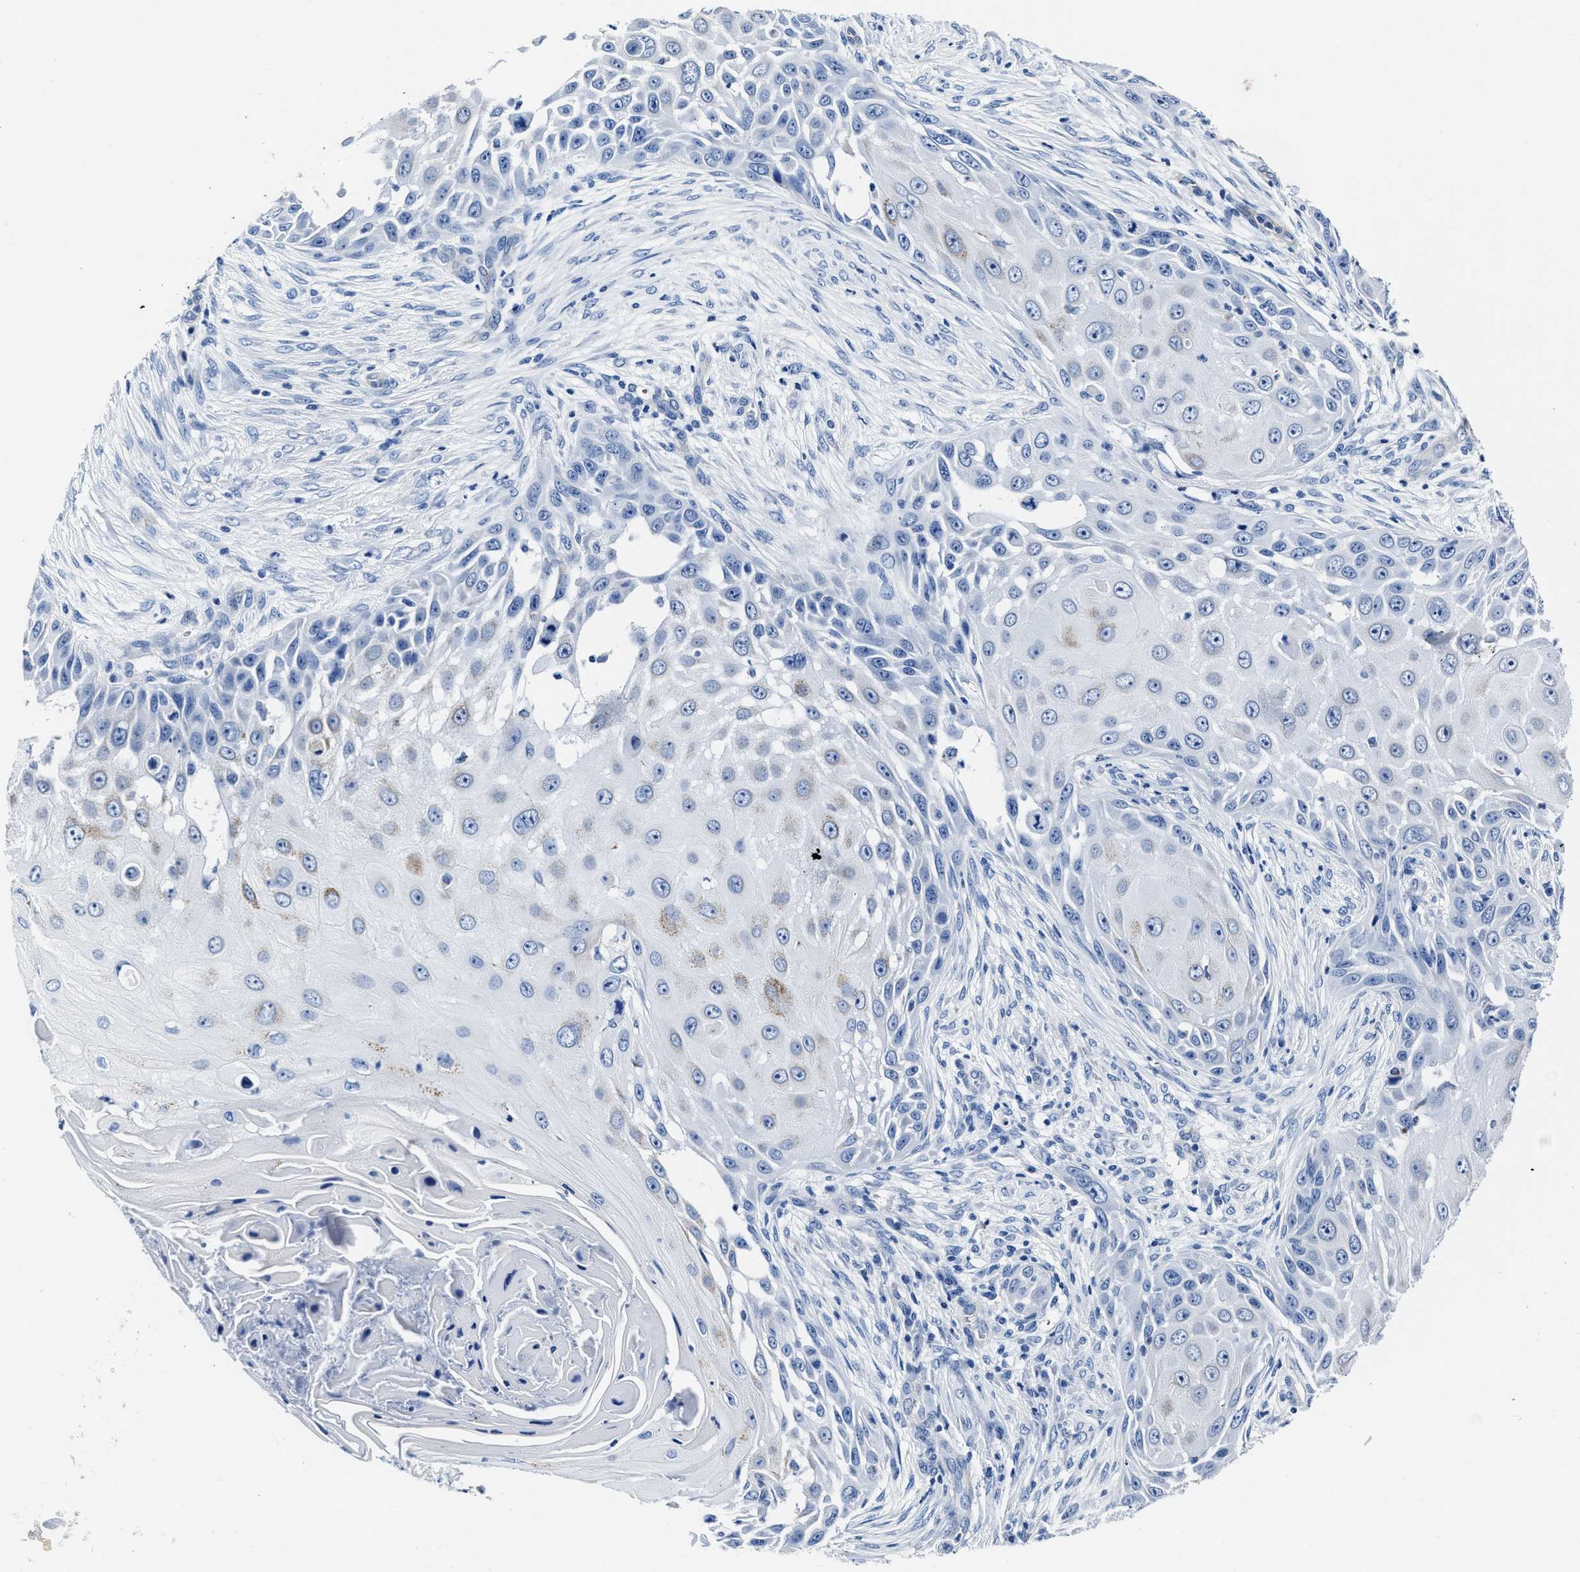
{"staining": {"intensity": "negative", "quantity": "none", "location": "none"}, "tissue": "skin cancer", "cell_type": "Tumor cells", "image_type": "cancer", "snomed": [{"axis": "morphology", "description": "Squamous cell carcinoma, NOS"}, {"axis": "topography", "description": "Skin"}], "caption": "Tumor cells show no significant protein expression in squamous cell carcinoma (skin). The staining is performed using DAB (3,3'-diaminobenzidine) brown chromogen with nuclei counter-stained in using hematoxylin.", "gene": "KCNMB3", "patient": {"sex": "female", "age": 44}}